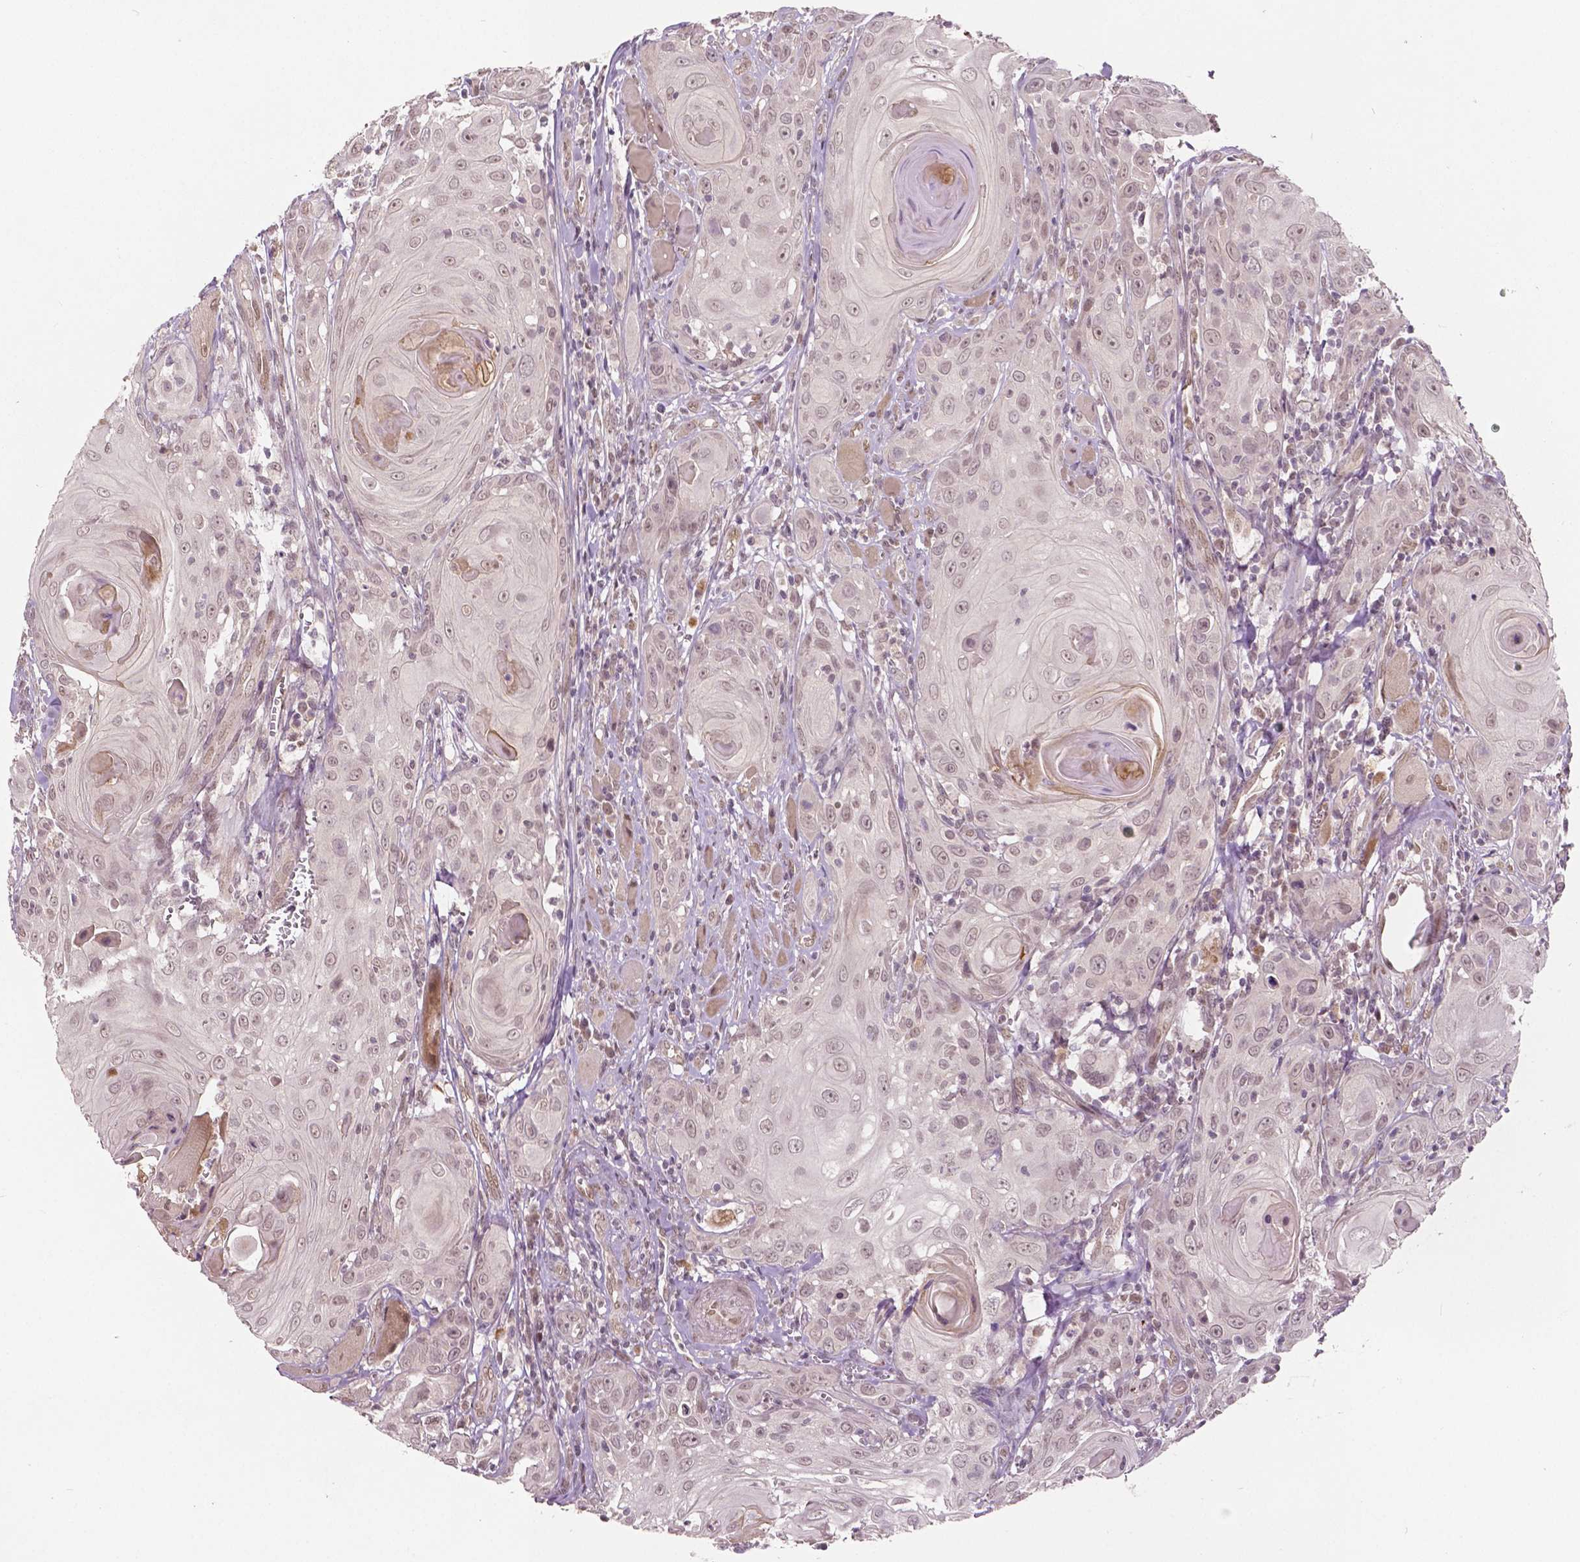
{"staining": {"intensity": "negative", "quantity": "none", "location": "none"}, "tissue": "head and neck cancer", "cell_type": "Tumor cells", "image_type": "cancer", "snomed": [{"axis": "morphology", "description": "Squamous cell carcinoma, NOS"}, {"axis": "topography", "description": "Head-Neck"}], "caption": "Immunohistochemistry image of neoplastic tissue: head and neck cancer (squamous cell carcinoma) stained with DAB displays no significant protein positivity in tumor cells. (DAB immunohistochemistry (IHC) with hematoxylin counter stain).", "gene": "HMBOX1", "patient": {"sex": "female", "age": 80}}